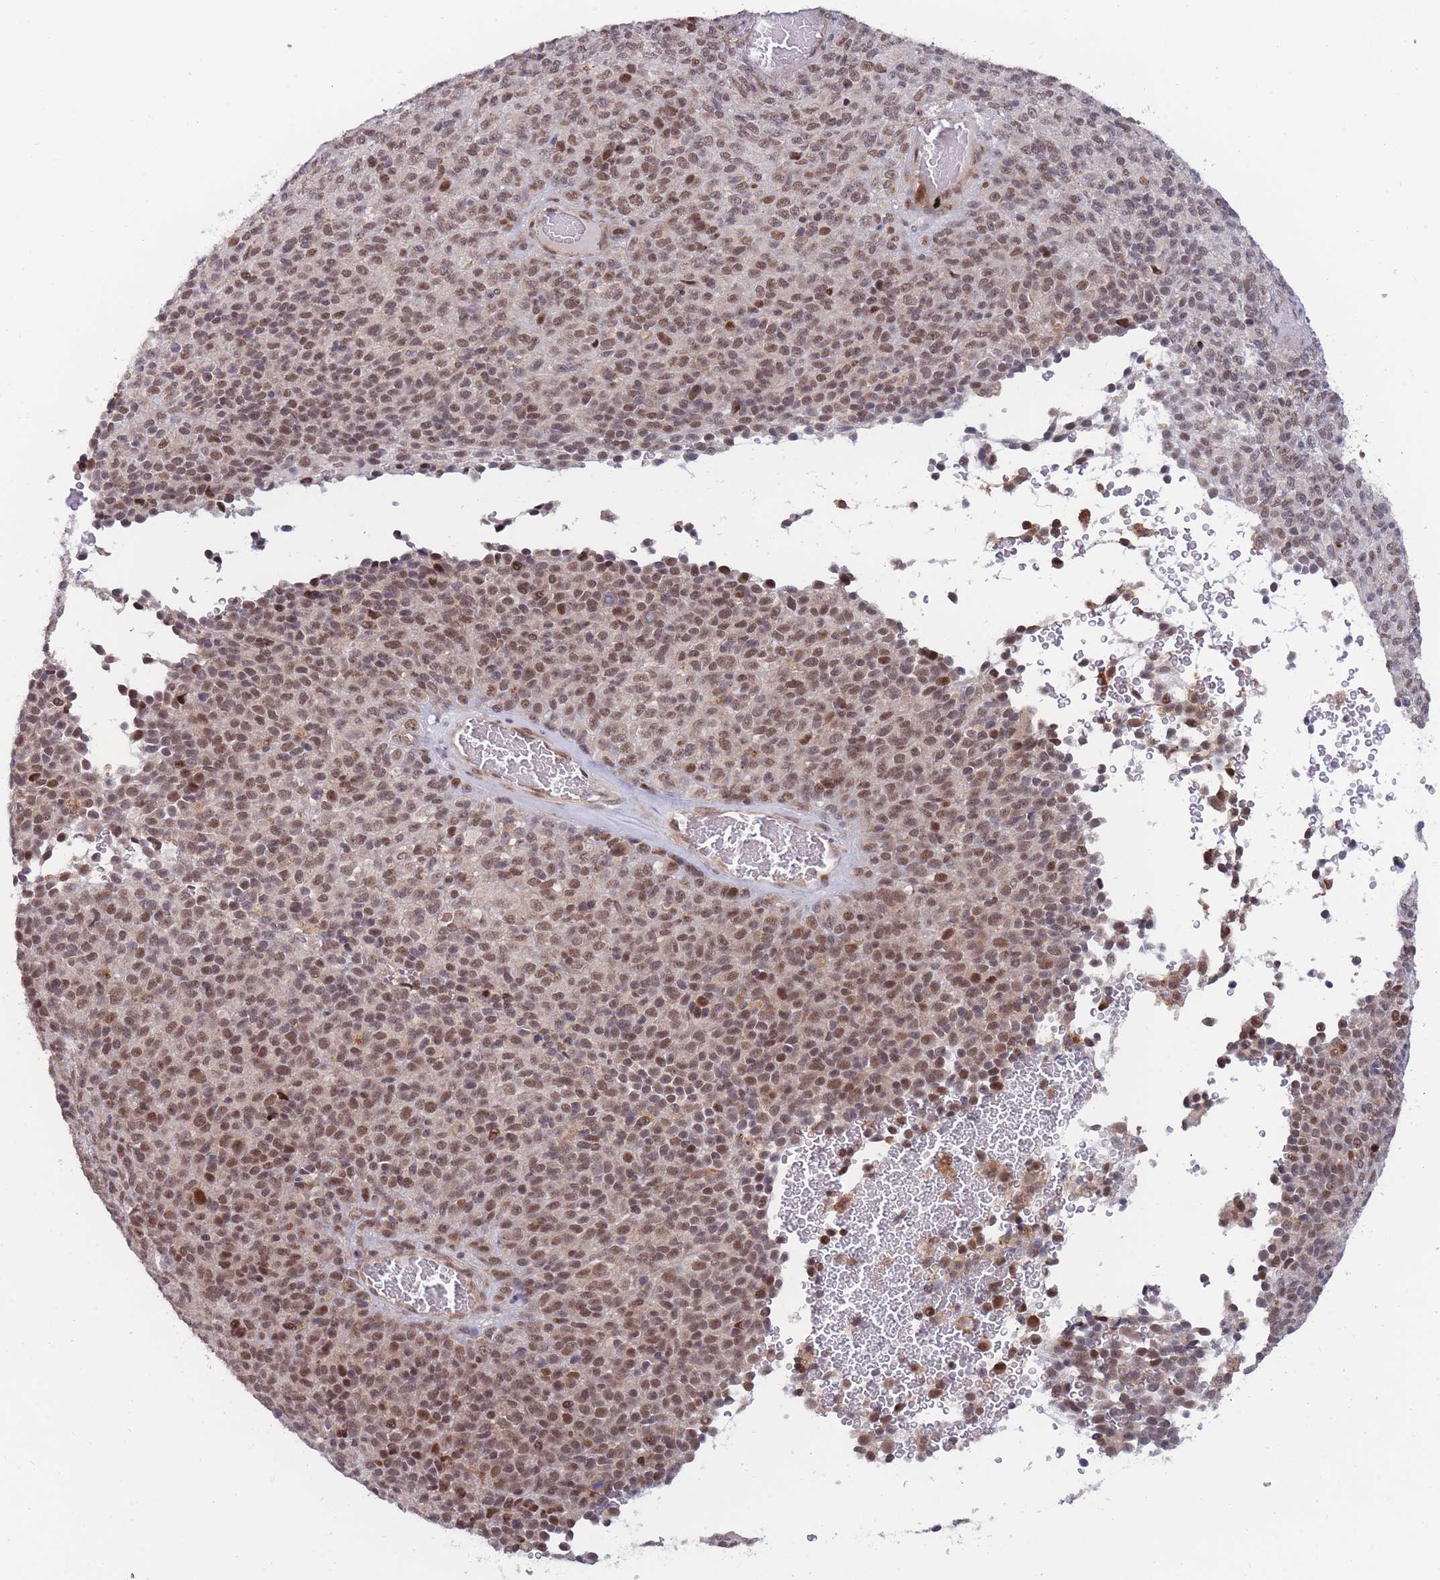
{"staining": {"intensity": "strong", "quantity": ">75%", "location": "cytoplasmic/membranous,nuclear"}, "tissue": "melanoma", "cell_type": "Tumor cells", "image_type": "cancer", "snomed": [{"axis": "morphology", "description": "Malignant melanoma, Metastatic site"}, {"axis": "topography", "description": "Brain"}], "caption": "Immunohistochemistry (IHC) histopathology image of human melanoma stained for a protein (brown), which exhibits high levels of strong cytoplasmic/membranous and nuclear positivity in approximately >75% of tumor cells.", "gene": "BOD1L1", "patient": {"sex": "female", "age": 56}}